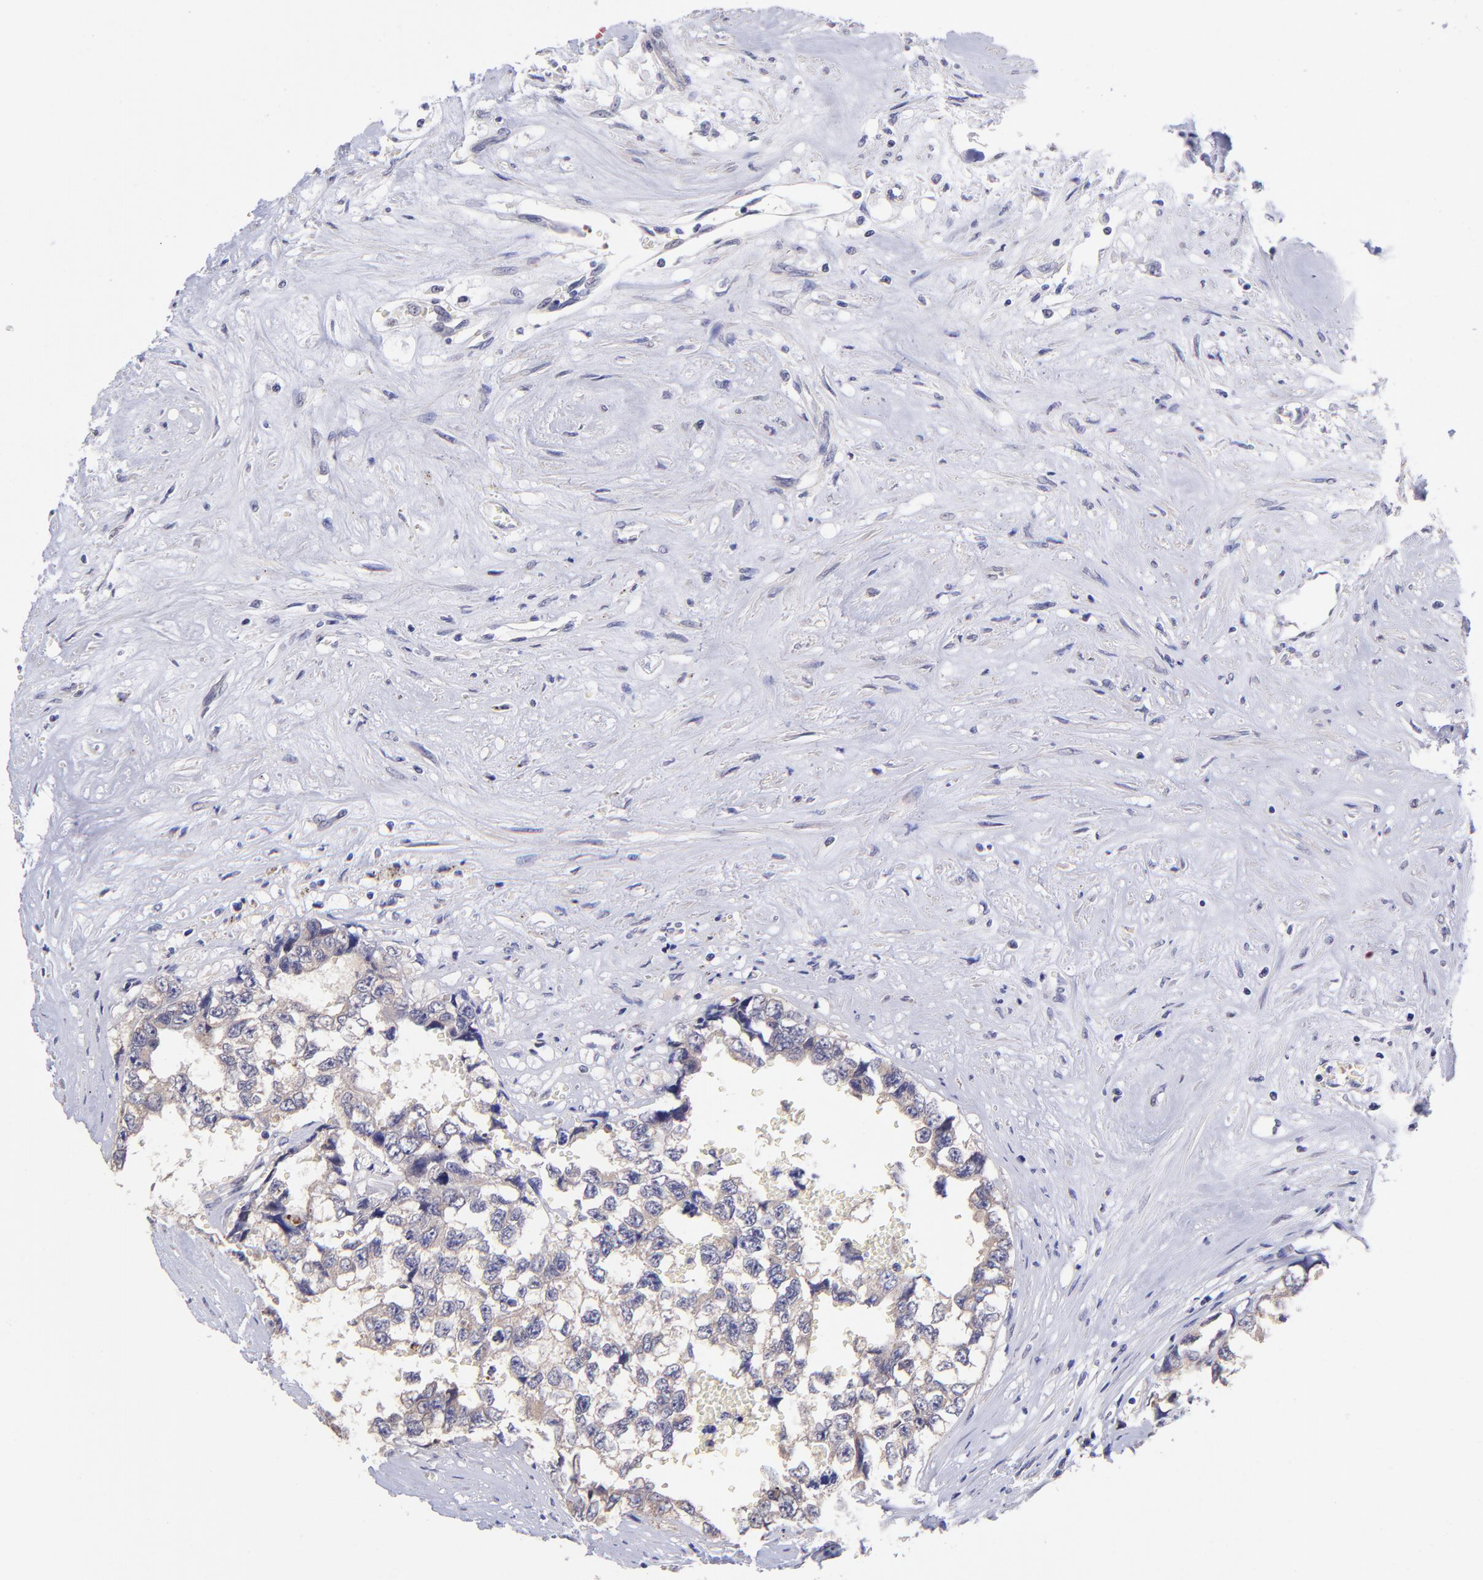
{"staining": {"intensity": "weak", "quantity": ">75%", "location": "cytoplasmic/membranous"}, "tissue": "testis cancer", "cell_type": "Tumor cells", "image_type": "cancer", "snomed": [{"axis": "morphology", "description": "Carcinoma, Embryonal, NOS"}, {"axis": "topography", "description": "Testis"}], "caption": "Testis cancer was stained to show a protein in brown. There is low levels of weak cytoplasmic/membranous staining in about >75% of tumor cells.", "gene": "NSF", "patient": {"sex": "male", "age": 31}}